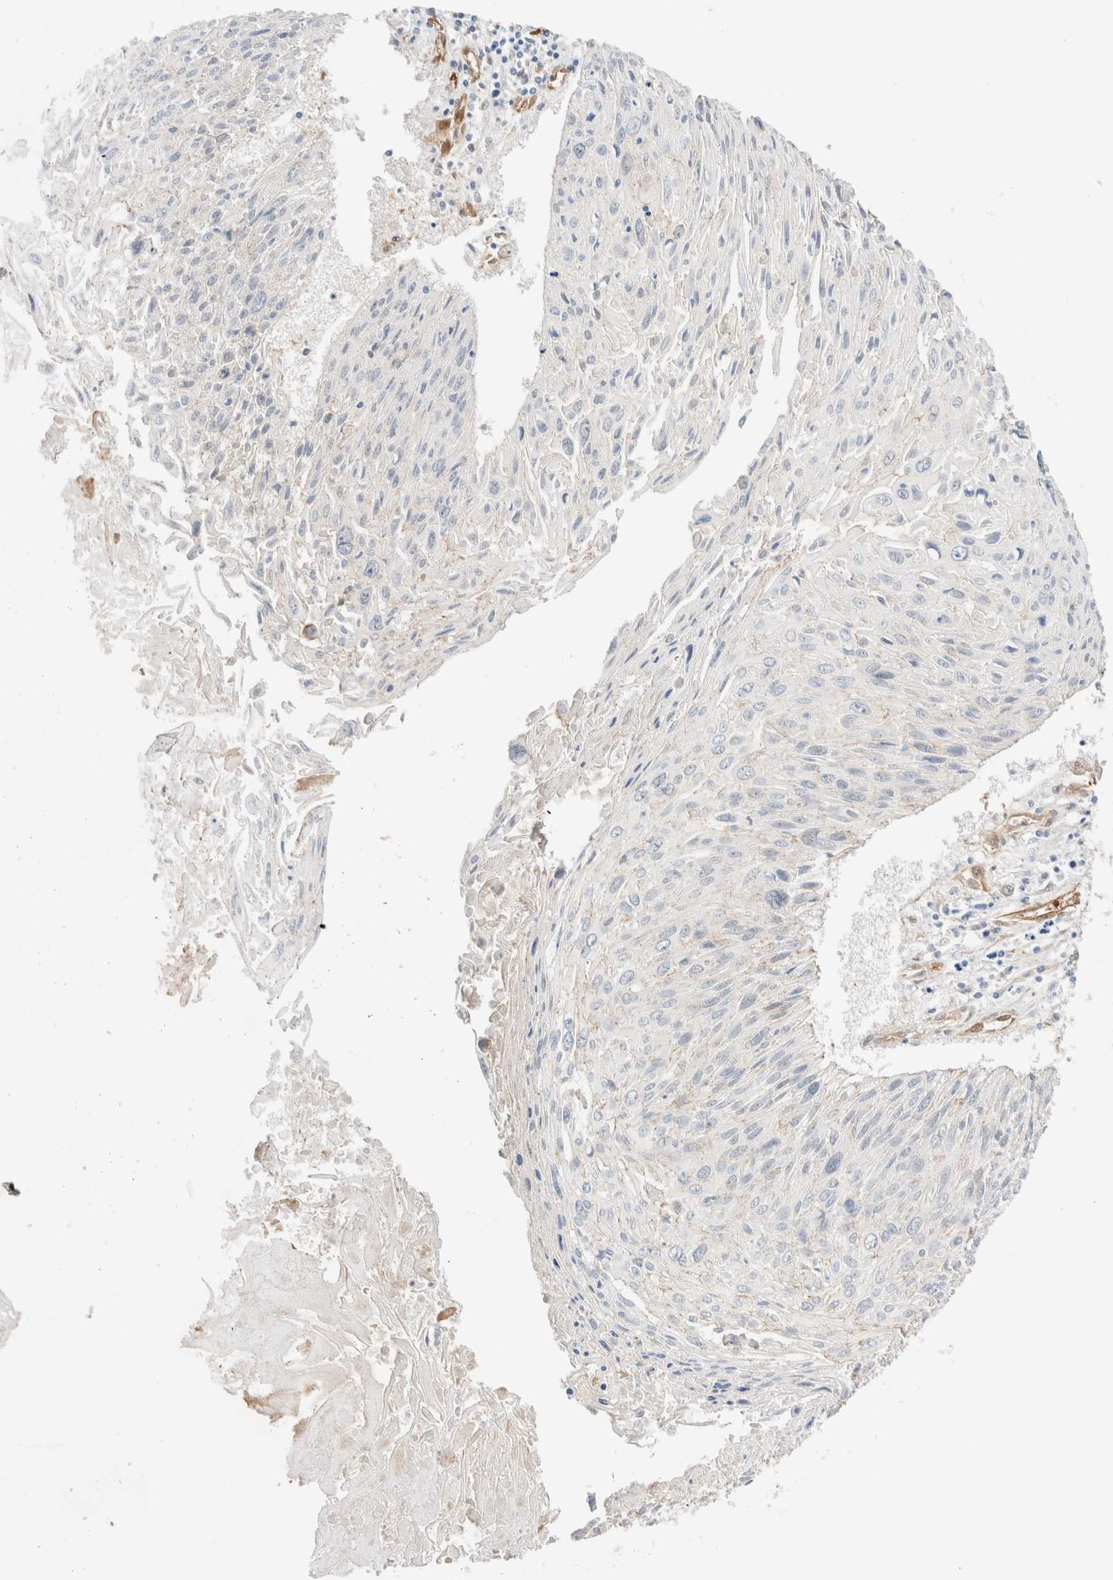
{"staining": {"intensity": "negative", "quantity": "none", "location": "none"}, "tissue": "cervical cancer", "cell_type": "Tumor cells", "image_type": "cancer", "snomed": [{"axis": "morphology", "description": "Squamous cell carcinoma, NOS"}, {"axis": "topography", "description": "Cervix"}], "caption": "A micrograph of cervical squamous cell carcinoma stained for a protein shows no brown staining in tumor cells. (DAB immunohistochemistry with hematoxylin counter stain).", "gene": "LMCD1", "patient": {"sex": "female", "age": 51}}